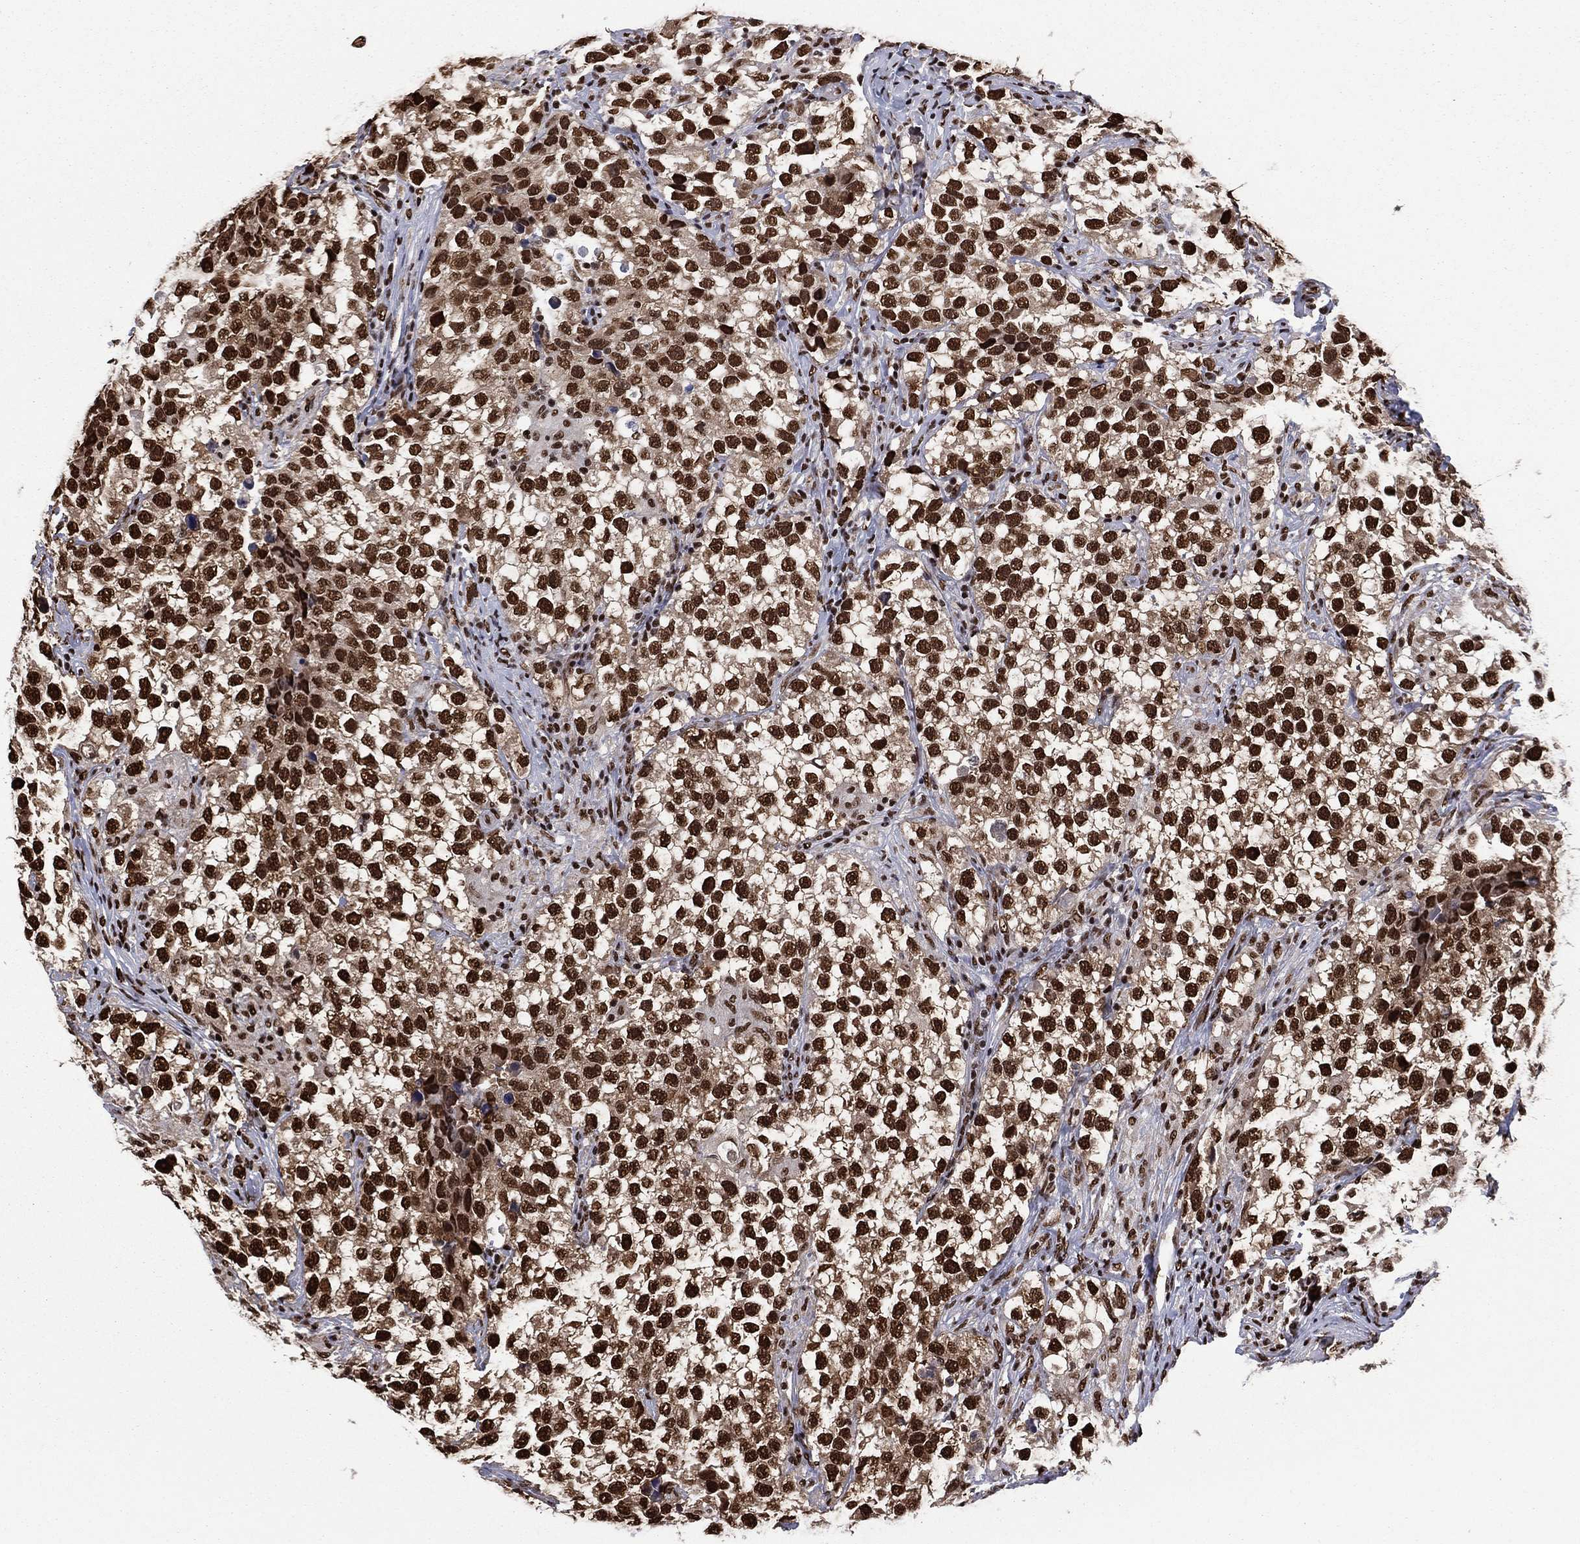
{"staining": {"intensity": "strong", "quantity": ">75%", "location": "nuclear"}, "tissue": "testis cancer", "cell_type": "Tumor cells", "image_type": "cancer", "snomed": [{"axis": "morphology", "description": "Seminoma, NOS"}, {"axis": "topography", "description": "Testis"}], "caption": "The immunohistochemical stain shows strong nuclear staining in tumor cells of testis seminoma tissue.", "gene": "TP53BP1", "patient": {"sex": "male", "age": 46}}